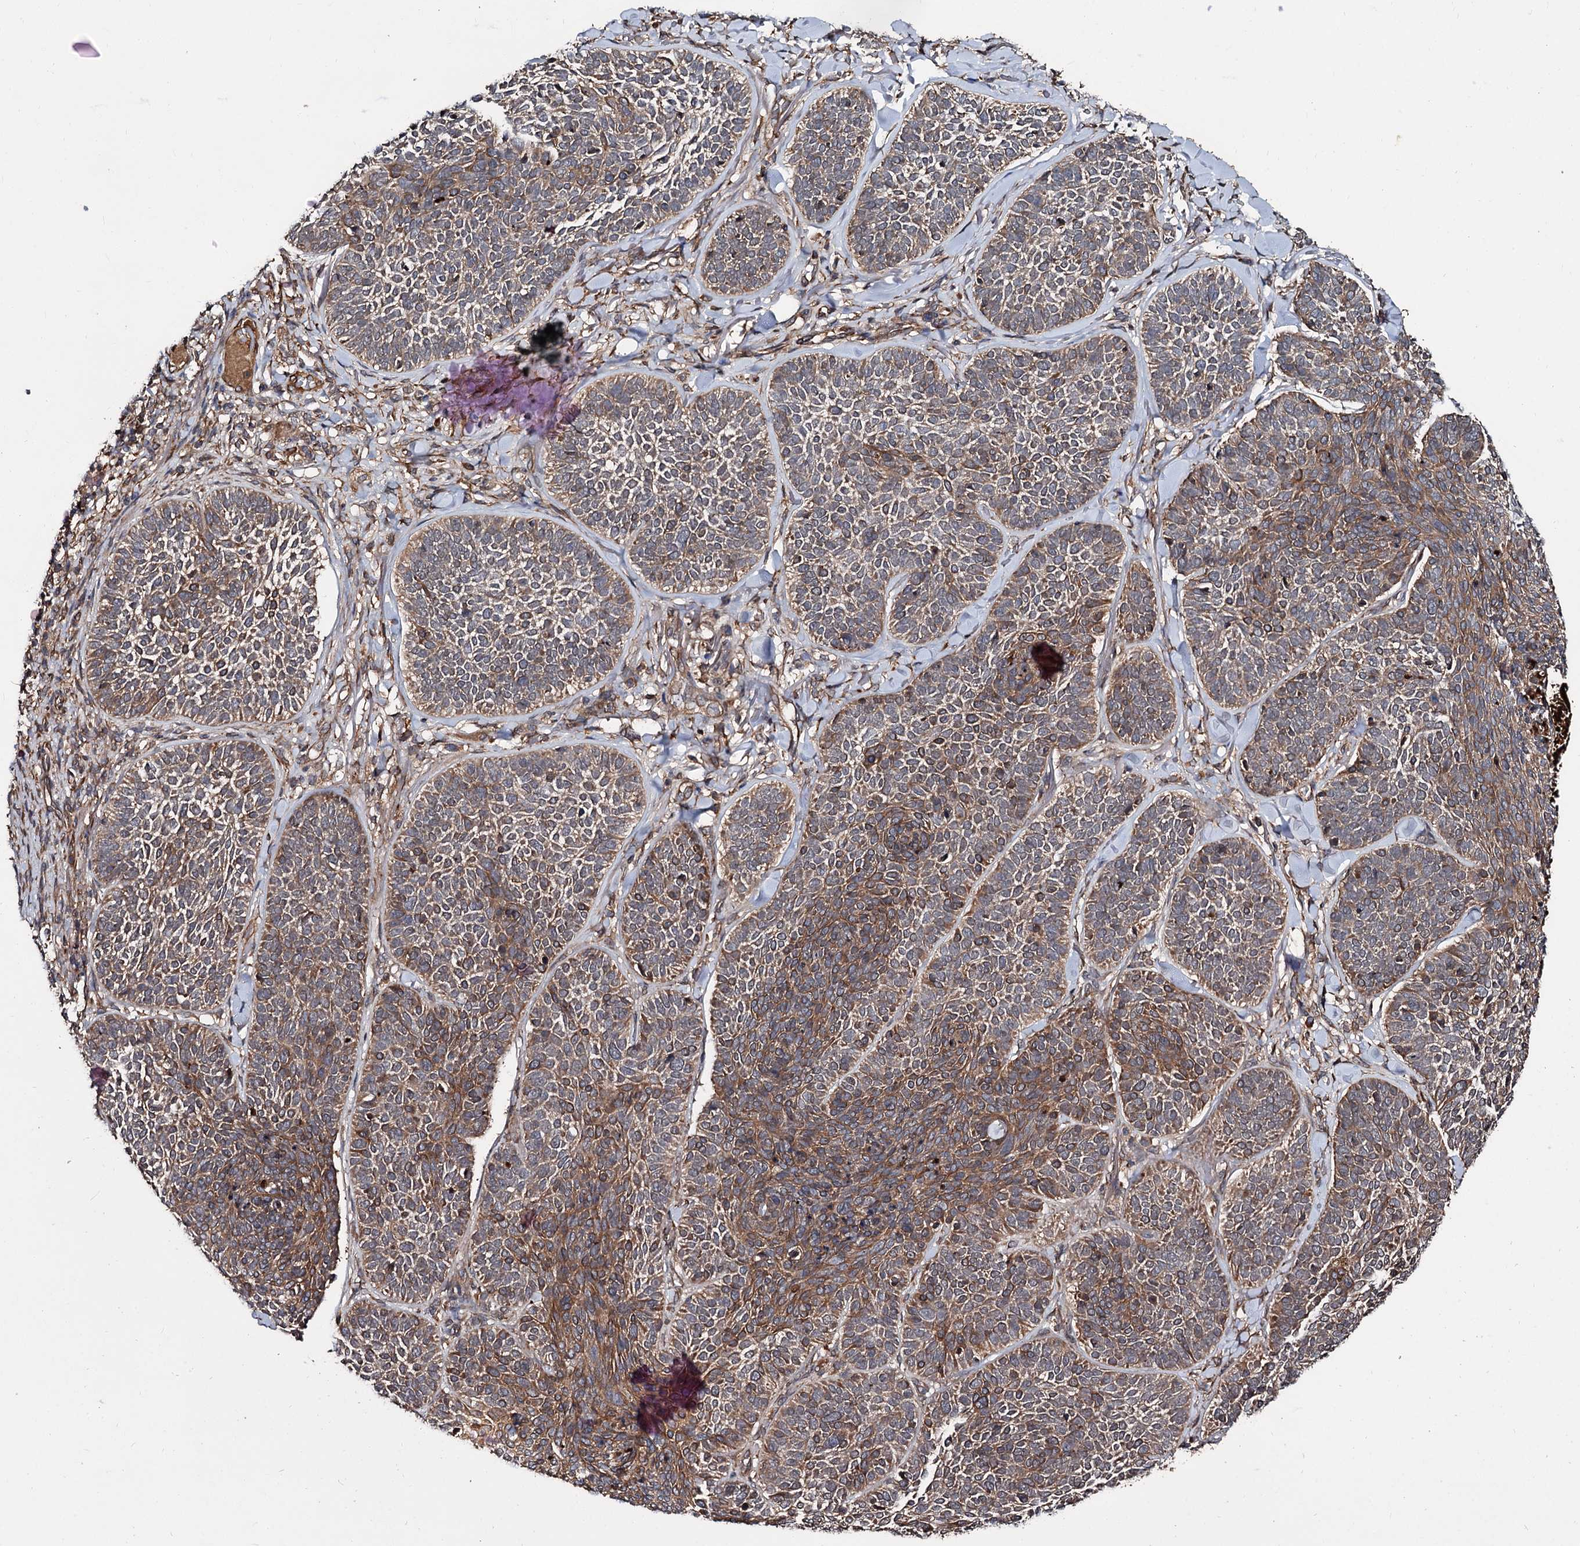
{"staining": {"intensity": "moderate", "quantity": ">75%", "location": "cytoplasmic/membranous"}, "tissue": "skin cancer", "cell_type": "Tumor cells", "image_type": "cancer", "snomed": [{"axis": "morphology", "description": "Basal cell carcinoma"}, {"axis": "topography", "description": "Skin"}], "caption": "A histopathology image of skin basal cell carcinoma stained for a protein reveals moderate cytoplasmic/membranous brown staining in tumor cells.", "gene": "TEX9", "patient": {"sex": "male", "age": 85}}